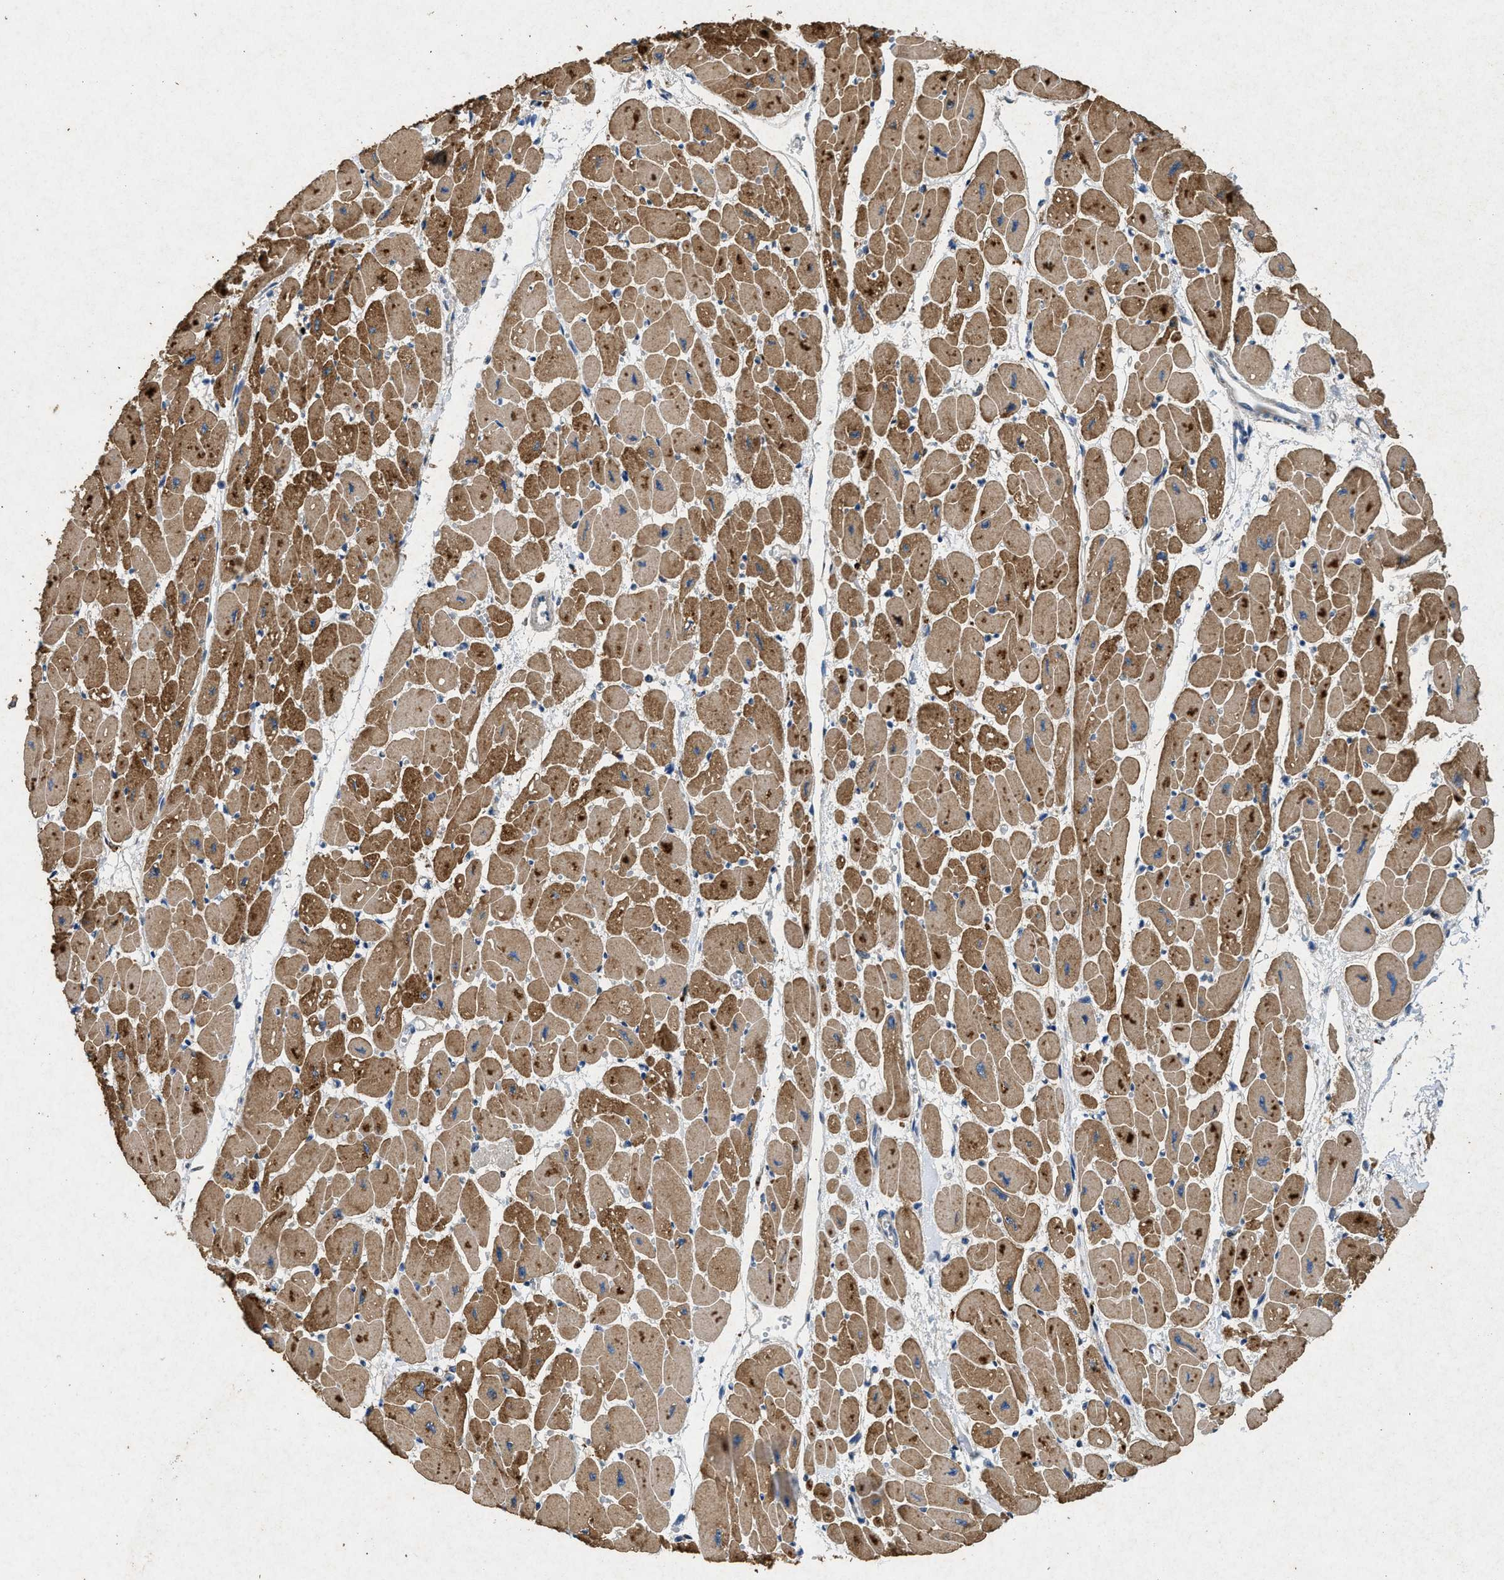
{"staining": {"intensity": "moderate", "quantity": ">75%", "location": "cytoplasmic/membranous"}, "tissue": "heart muscle", "cell_type": "Cardiomyocytes", "image_type": "normal", "snomed": [{"axis": "morphology", "description": "Normal tissue, NOS"}, {"axis": "topography", "description": "Heart"}], "caption": "An image of human heart muscle stained for a protein displays moderate cytoplasmic/membranous brown staining in cardiomyocytes.", "gene": "CDK15", "patient": {"sex": "female", "age": 54}}